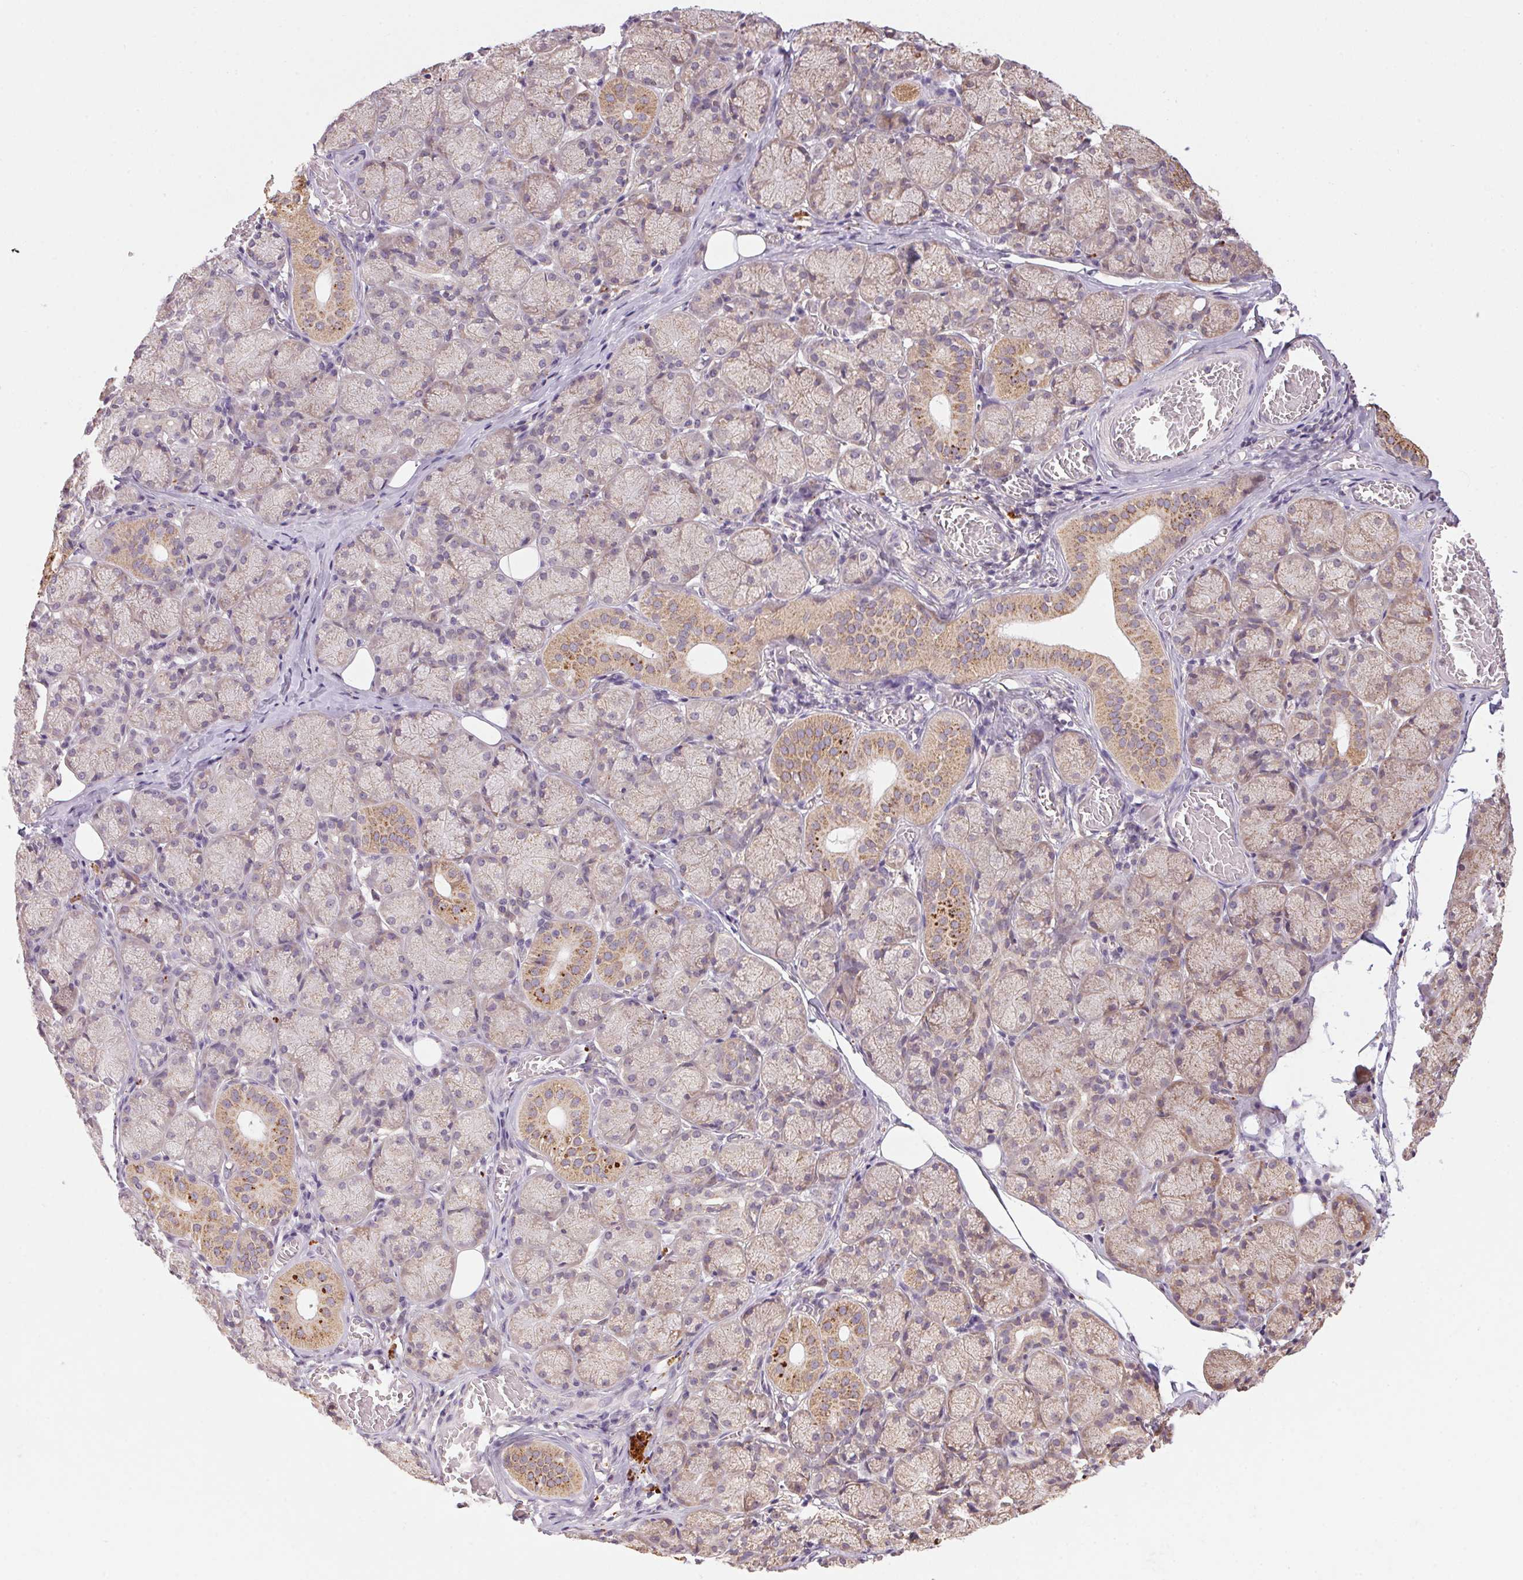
{"staining": {"intensity": "moderate", "quantity": "25%-75%", "location": "cytoplasmic/membranous"}, "tissue": "salivary gland", "cell_type": "Glandular cells", "image_type": "normal", "snomed": [{"axis": "morphology", "description": "Normal tissue, NOS"}, {"axis": "topography", "description": "Salivary gland"}, {"axis": "topography", "description": "Peripheral nerve tissue"}], "caption": "Protein analysis of benign salivary gland demonstrates moderate cytoplasmic/membranous staining in approximately 25%-75% of glandular cells.", "gene": "ADH5", "patient": {"sex": "female", "age": 24}}